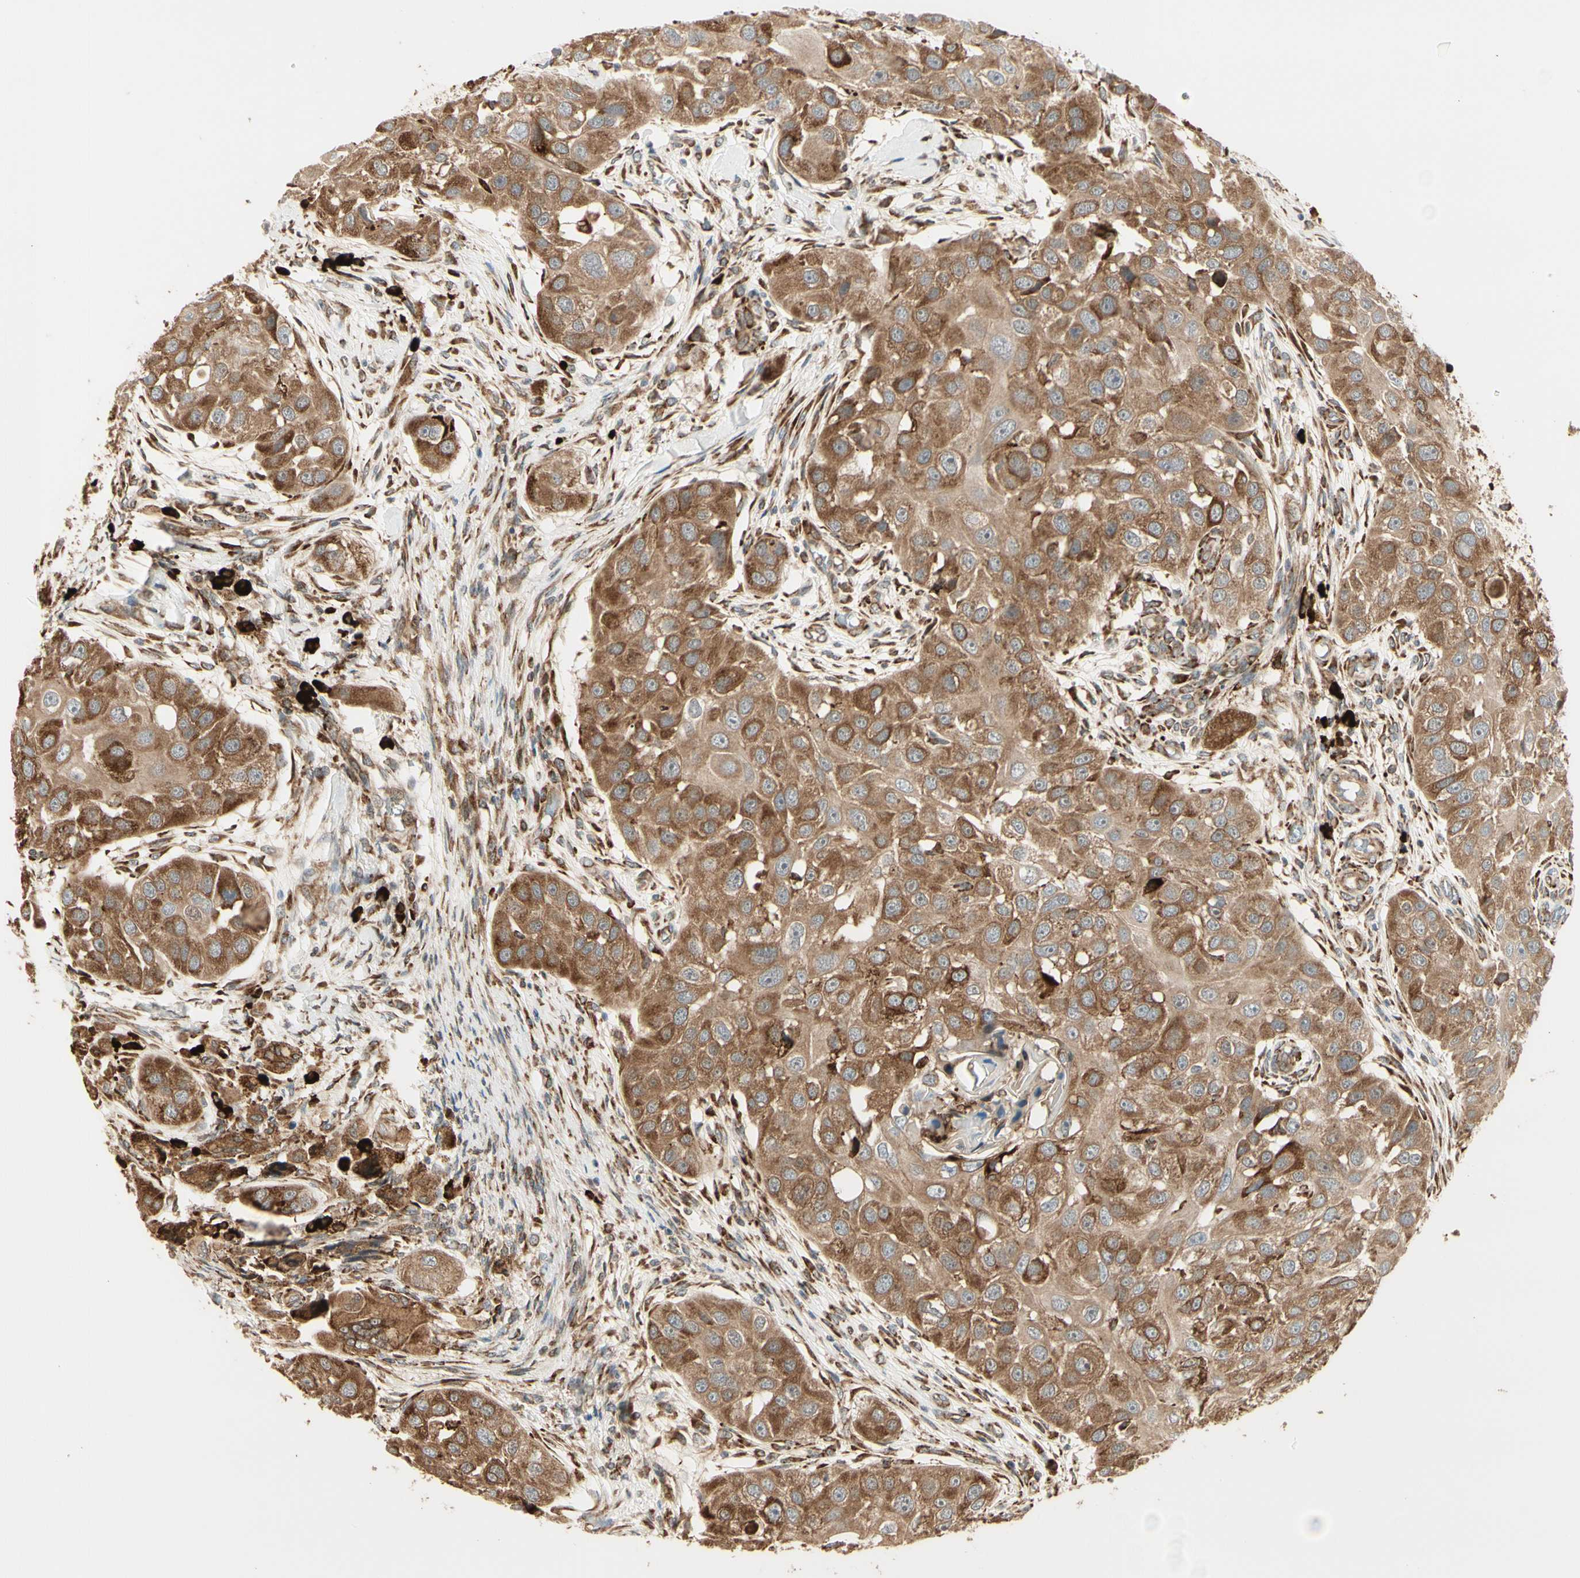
{"staining": {"intensity": "moderate", "quantity": ">75%", "location": "cytoplasmic/membranous"}, "tissue": "head and neck cancer", "cell_type": "Tumor cells", "image_type": "cancer", "snomed": [{"axis": "morphology", "description": "Normal tissue, NOS"}, {"axis": "morphology", "description": "Squamous cell carcinoma, NOS"}, {"axis": "topography", "description": "Skeletal muscle"}, {"axis": "topography", "description": "Head-Neck"}], "caption": "Approximately >75% of tumor cells in human head and neck cancer exhibit moderate cytoplasmic/membranous protein expression as visualized by brown immunohistochemical staining.", "gene": "HSP90B1", "patient": {"sex": "male", "age": 51}}